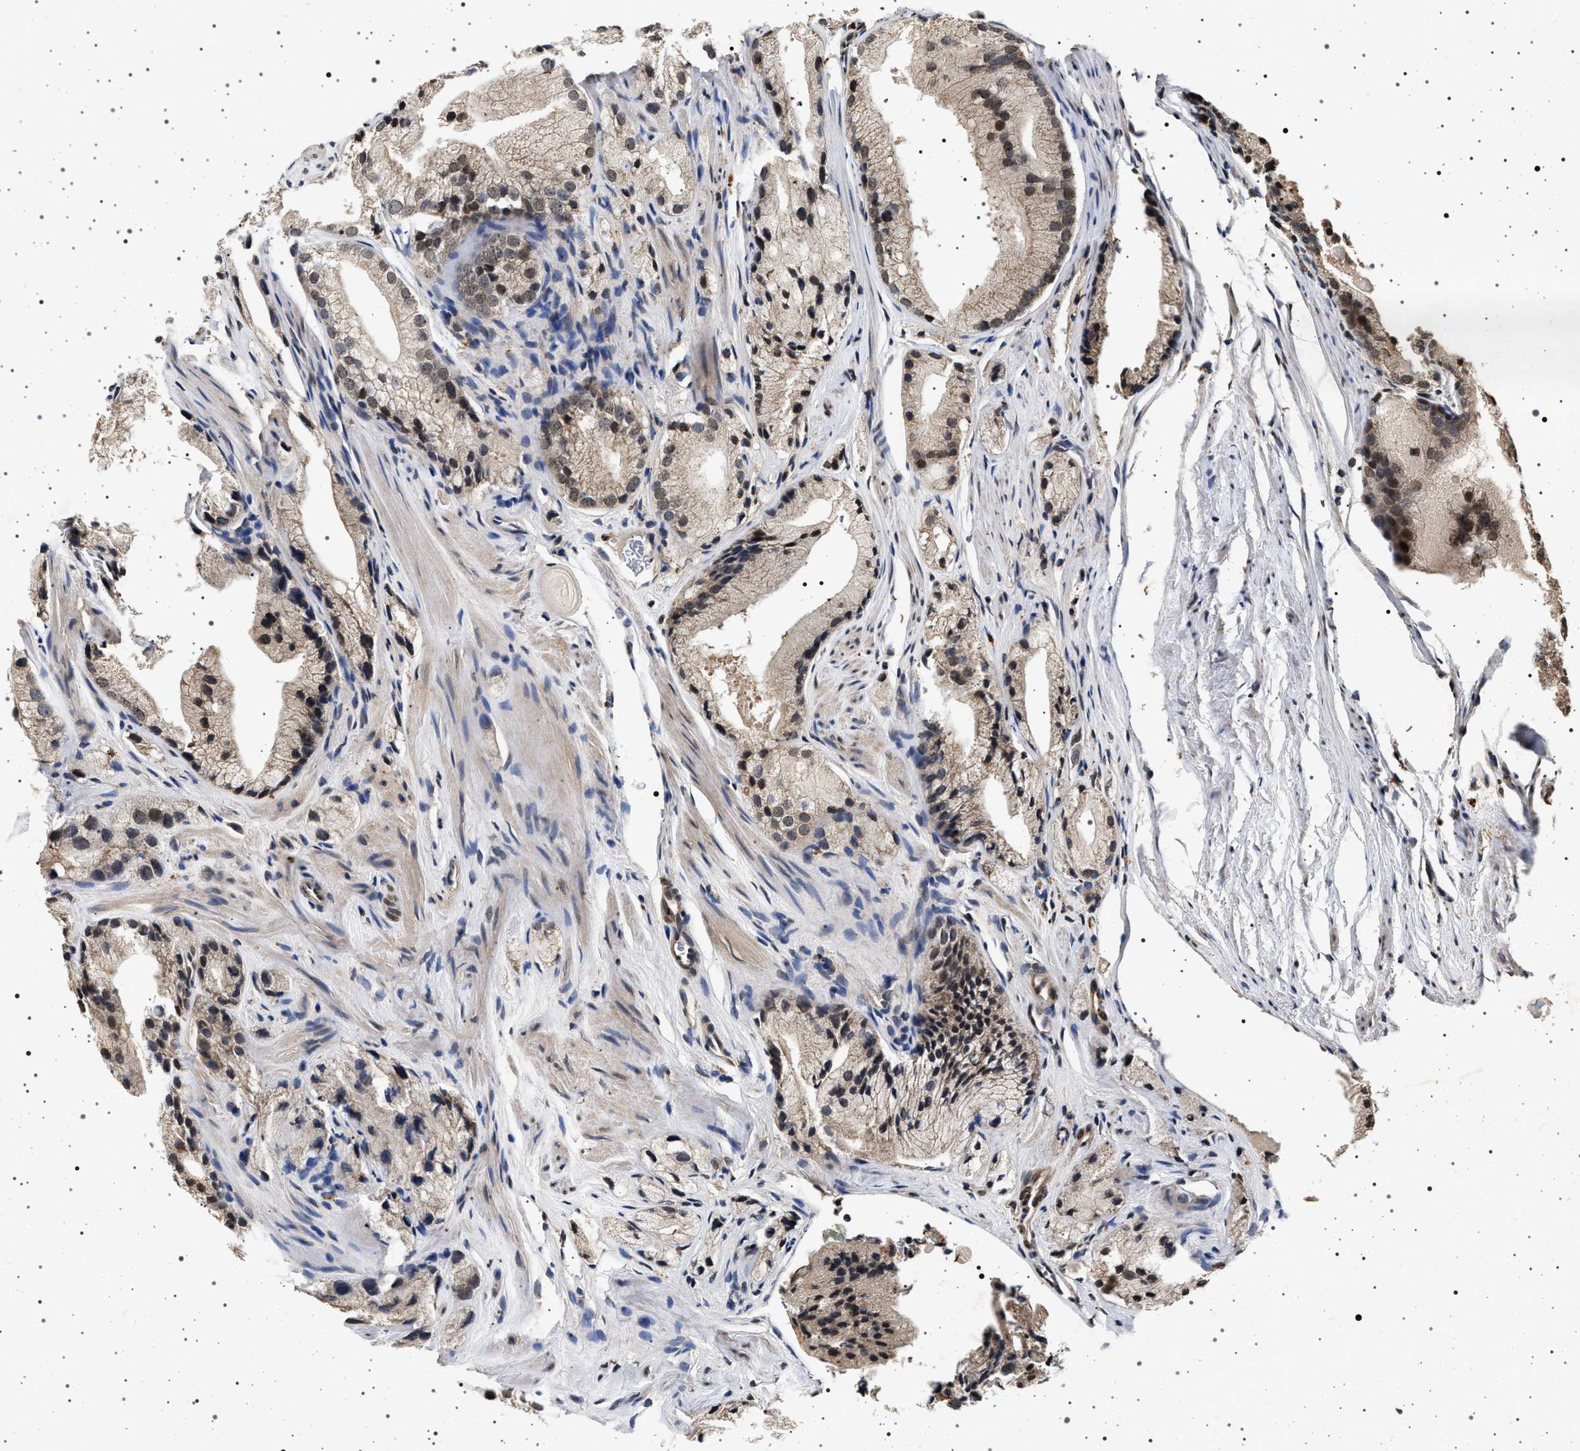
{"staining": {"intensity": "weak", "quantity": ">75%", "location": "cytoplasmic/membranous,nuclear"}, "tissue": "prostate cancer", "cell_type": "Tumor cells", "image_type": "cancer", "snomed": [{"axis": "morphology", "description": "Adenocarcinoma, Low grade"}, {"axis": "topography", "description": "Prostate"}], "caption": "DAB immunohistochemical staining of prostate cancer (adenocarcinoma (low-grade)) shows weak cytoplasmic/membranous and nuclear protein staining in about >75% of tumor cells.", "gene": "CDKN1B", "patient": {"sex": "male", "age": 69}}